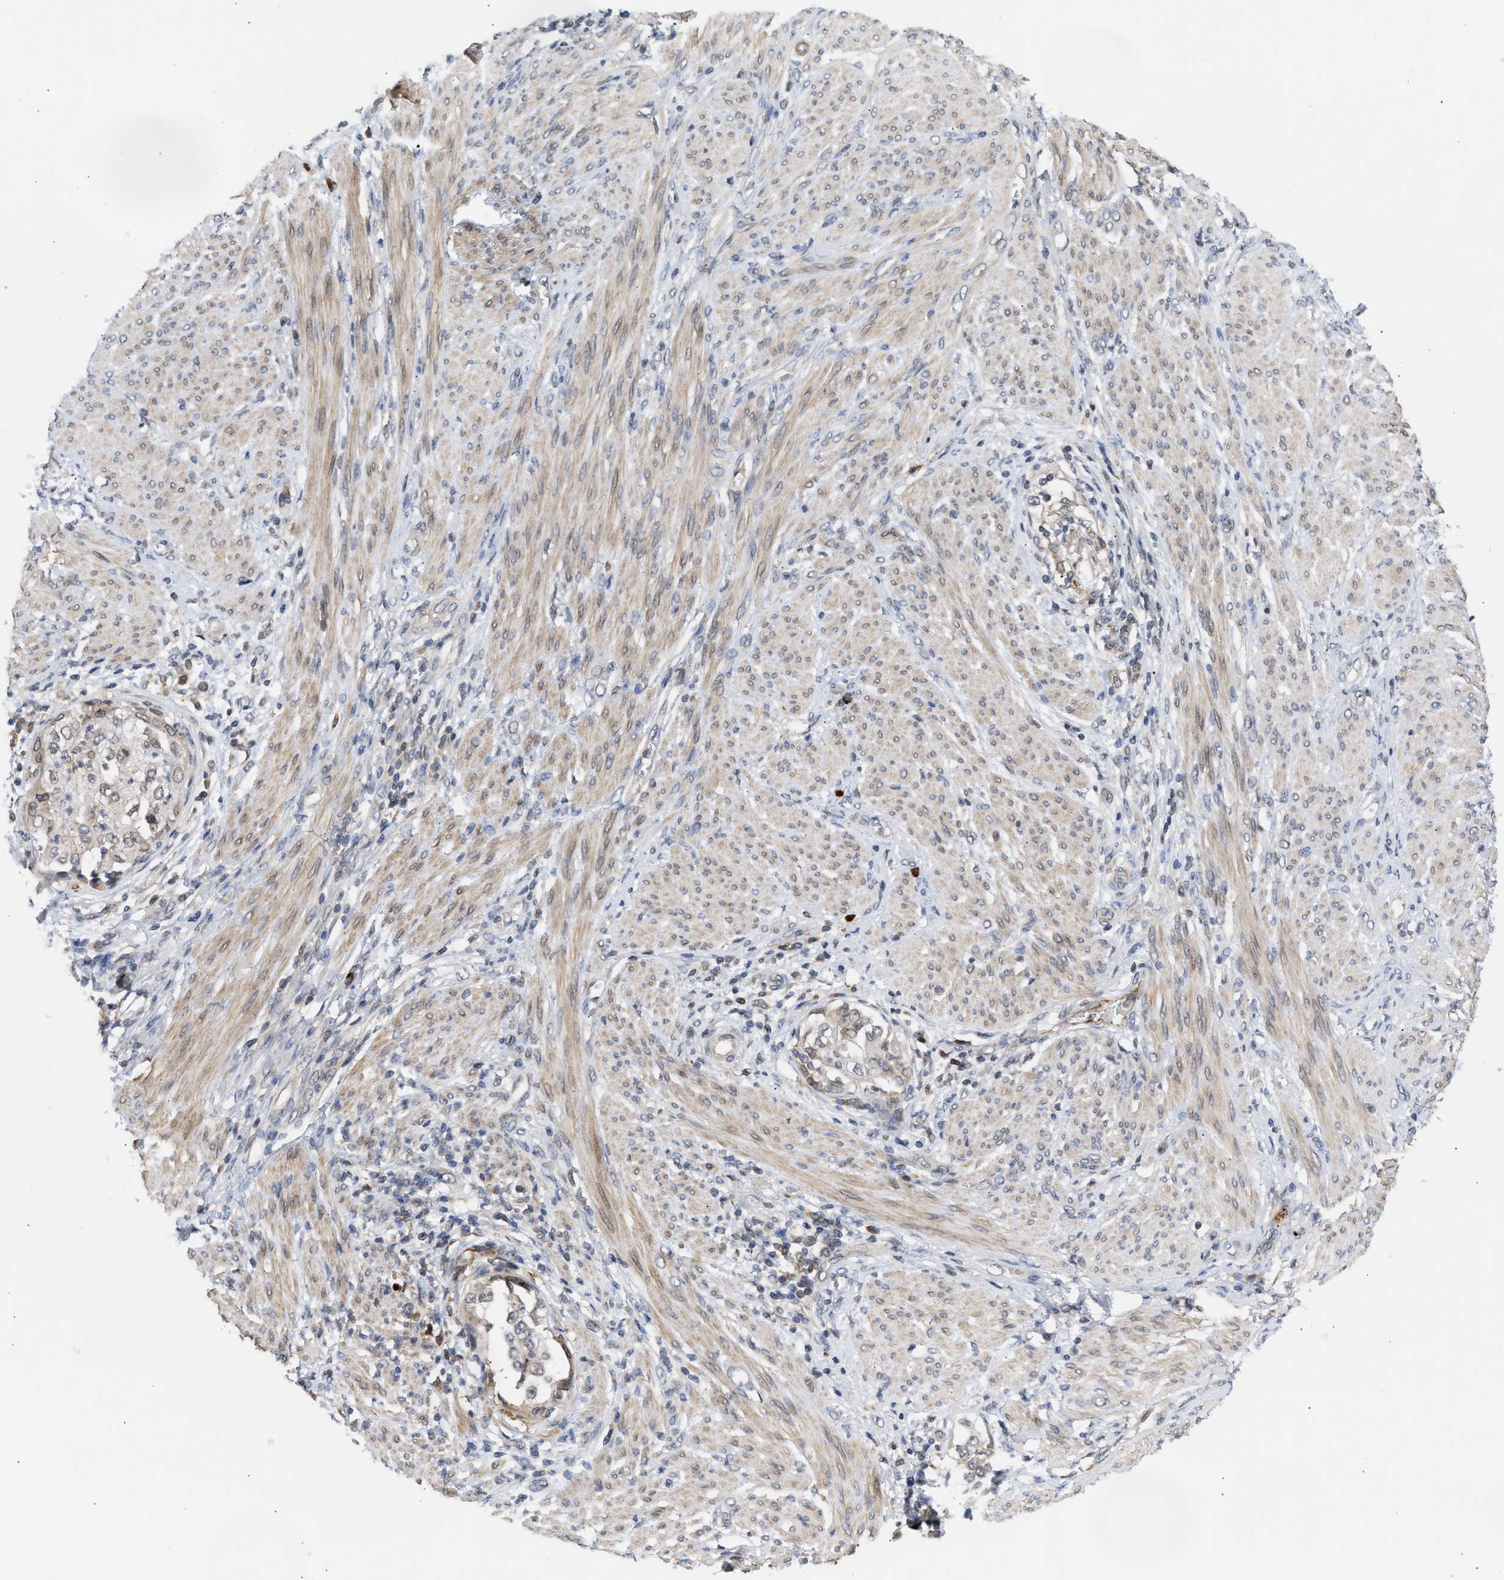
{"staining": {"intensity": "negative", "quantity": "none", "location": "none"}, "tissue": "endometrial cancer", "cell_type": "Tumor cells", "image_type": "cancer", "snomed": [{"axis": "morphology", "description": "Adenocarcinoma, NOS"}, {"axis": "topography", "description": "Endometrium"}], "caption": "A photomicrograph of human endometrial adenocarcinoma is negative for staining in tumor cells.", "gene": "NUP62", "patient": {"sex": "female", "age": 85}}